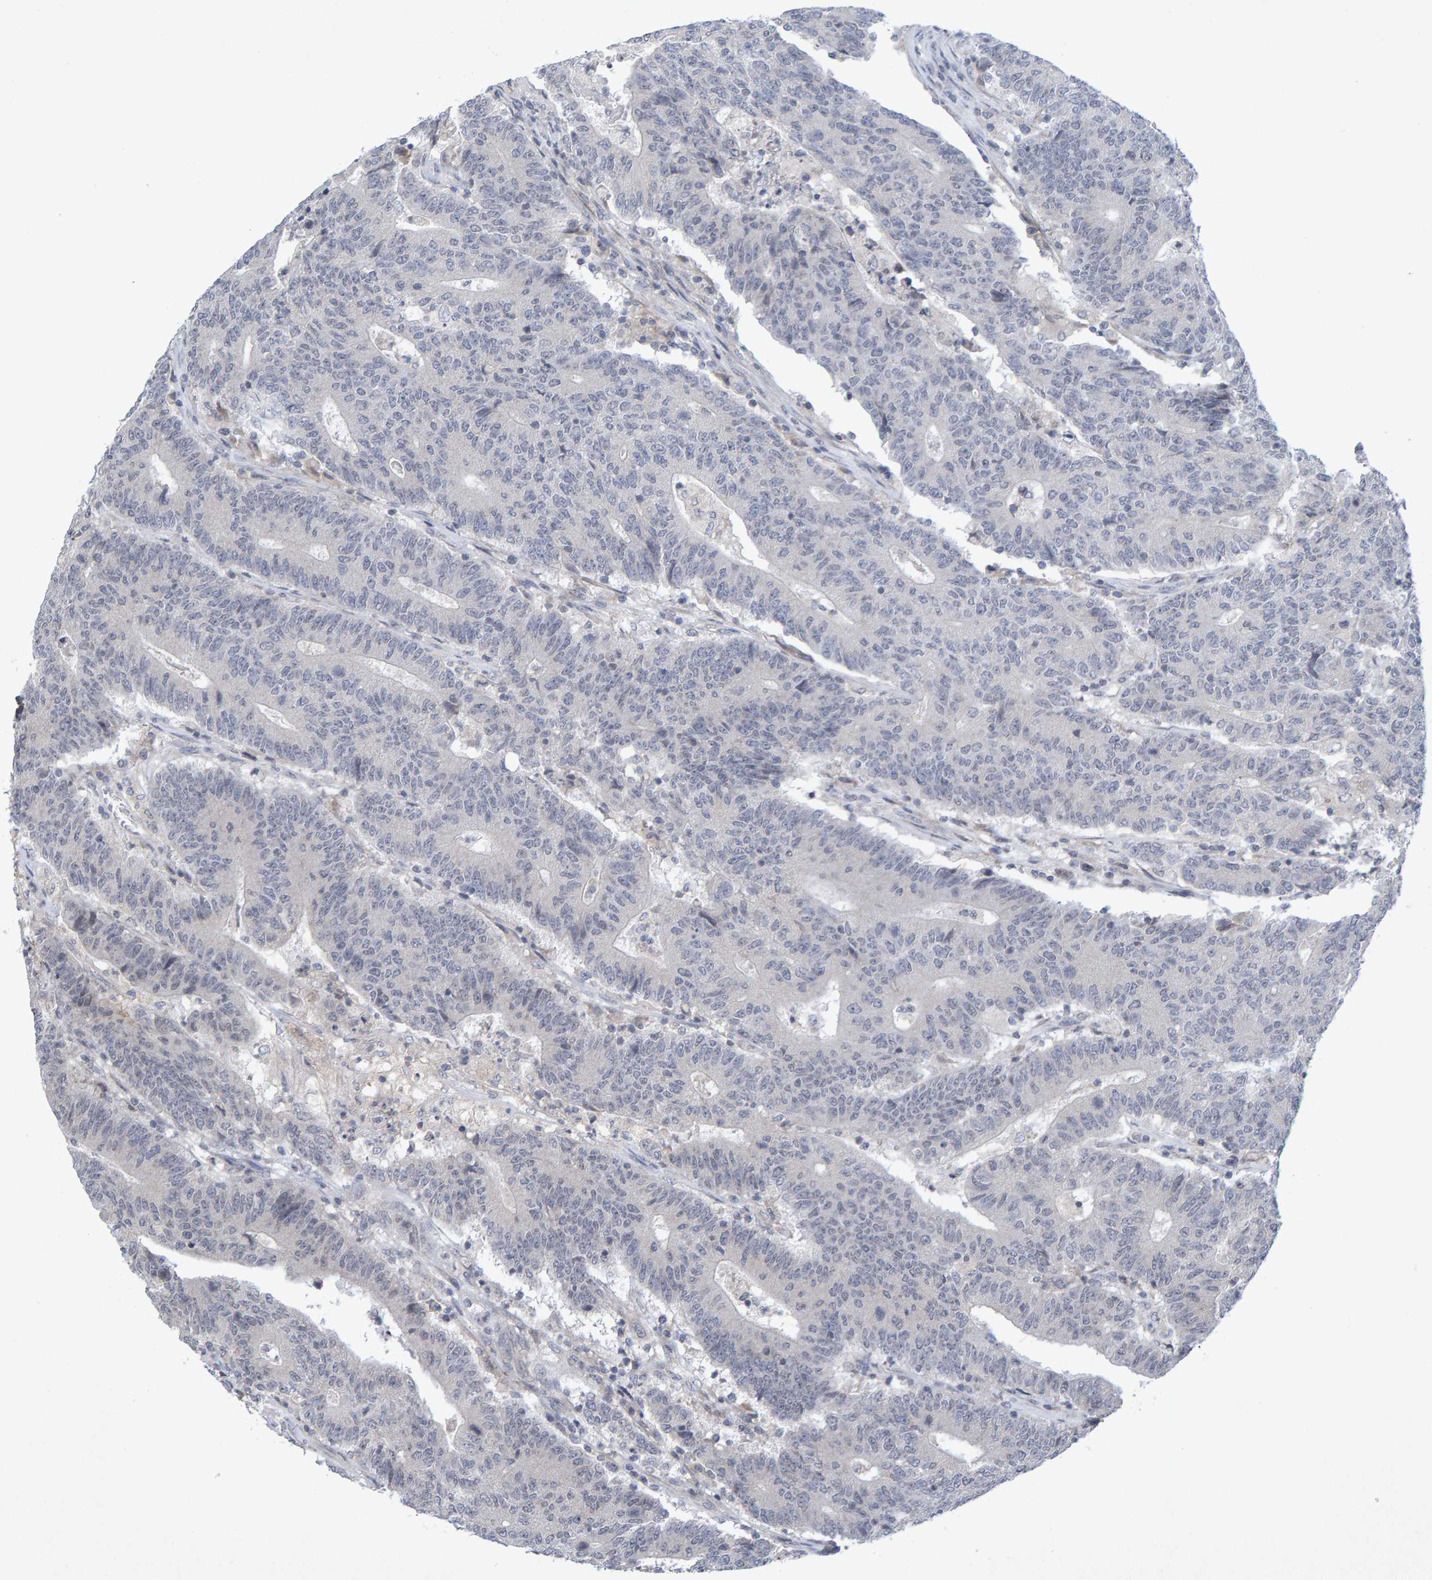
{"staining": {"intensity": "negative", "quantity": "none", "location": "none"}, "tissue": "colorectal cancer", "cell_type": "Tumor cells", "image_type": "cancer", "snomed": [{"axis": "morphology", "description": "Normal tissue, NOS"}, {"axis": "morphology", "description": "Adenocarcinoma, NOS"}, {"axis": "topography", "description": "Colon"}], "caption": "Micrograph shows no protein expression in tumor cells of adenocarcinoma (colorectal) tissue.", "gene": "CDH2", "patient": {"sex": "female", "age": 75}}